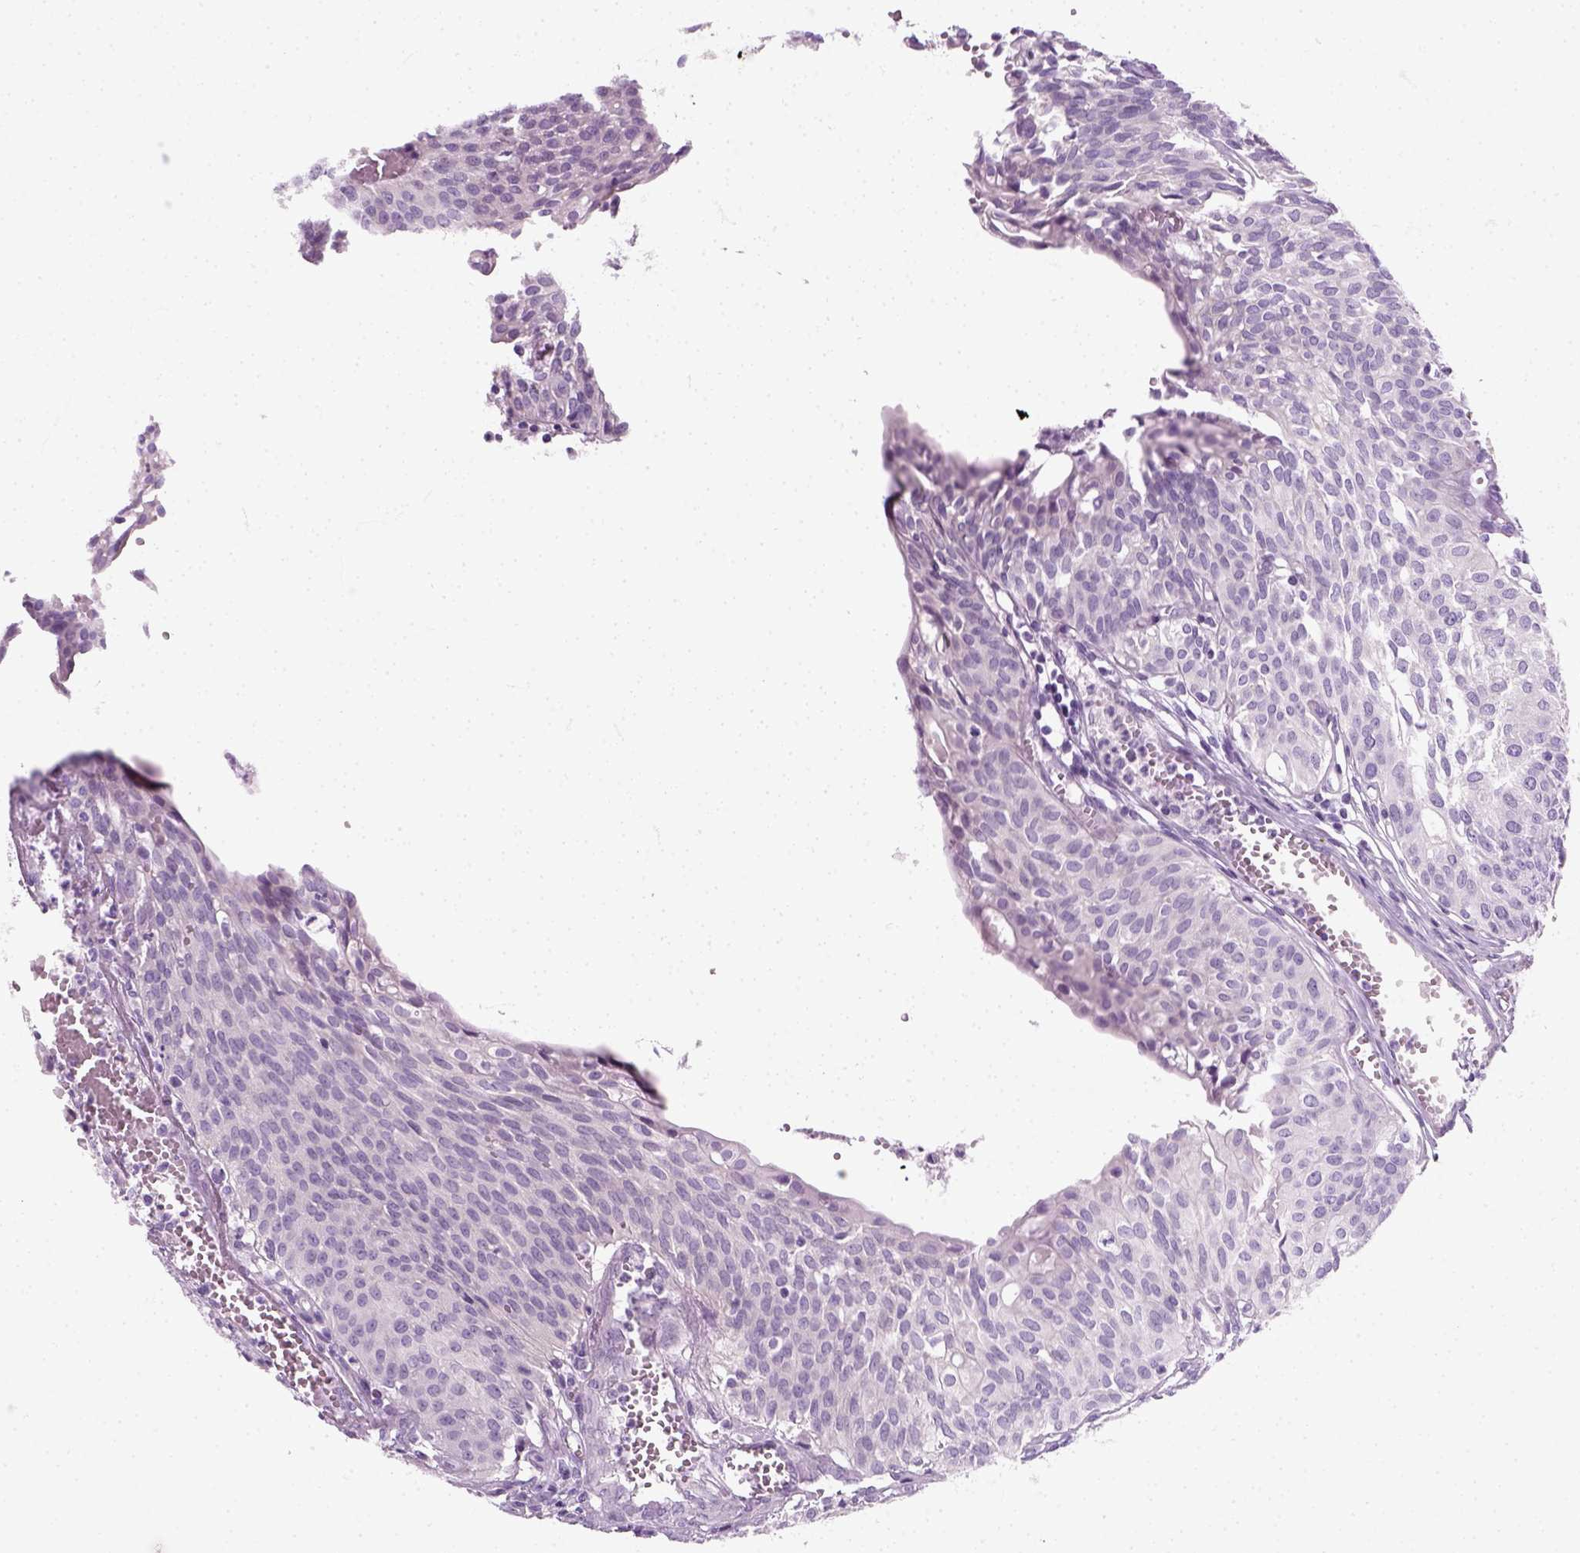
{"staining": {"intensity": "negative", "quantity": "none", "location": "none"}, "tissue": "urothelial cancer", "cell_type": "Tumor cells", "image_type": "cancer", "snomed": [{"axis": "morphology", "description": "Urothelial carcinoma, High grade"}, {"axis": "topography", "description": "Urinary bladder"}], "caption": "This is an IHC photomicrograph of high-grade urothelial carcinoma. There is no expression in tumor cells.", "gene": "SLC12A5", "patient": {"sex": "male", "age": 57}}